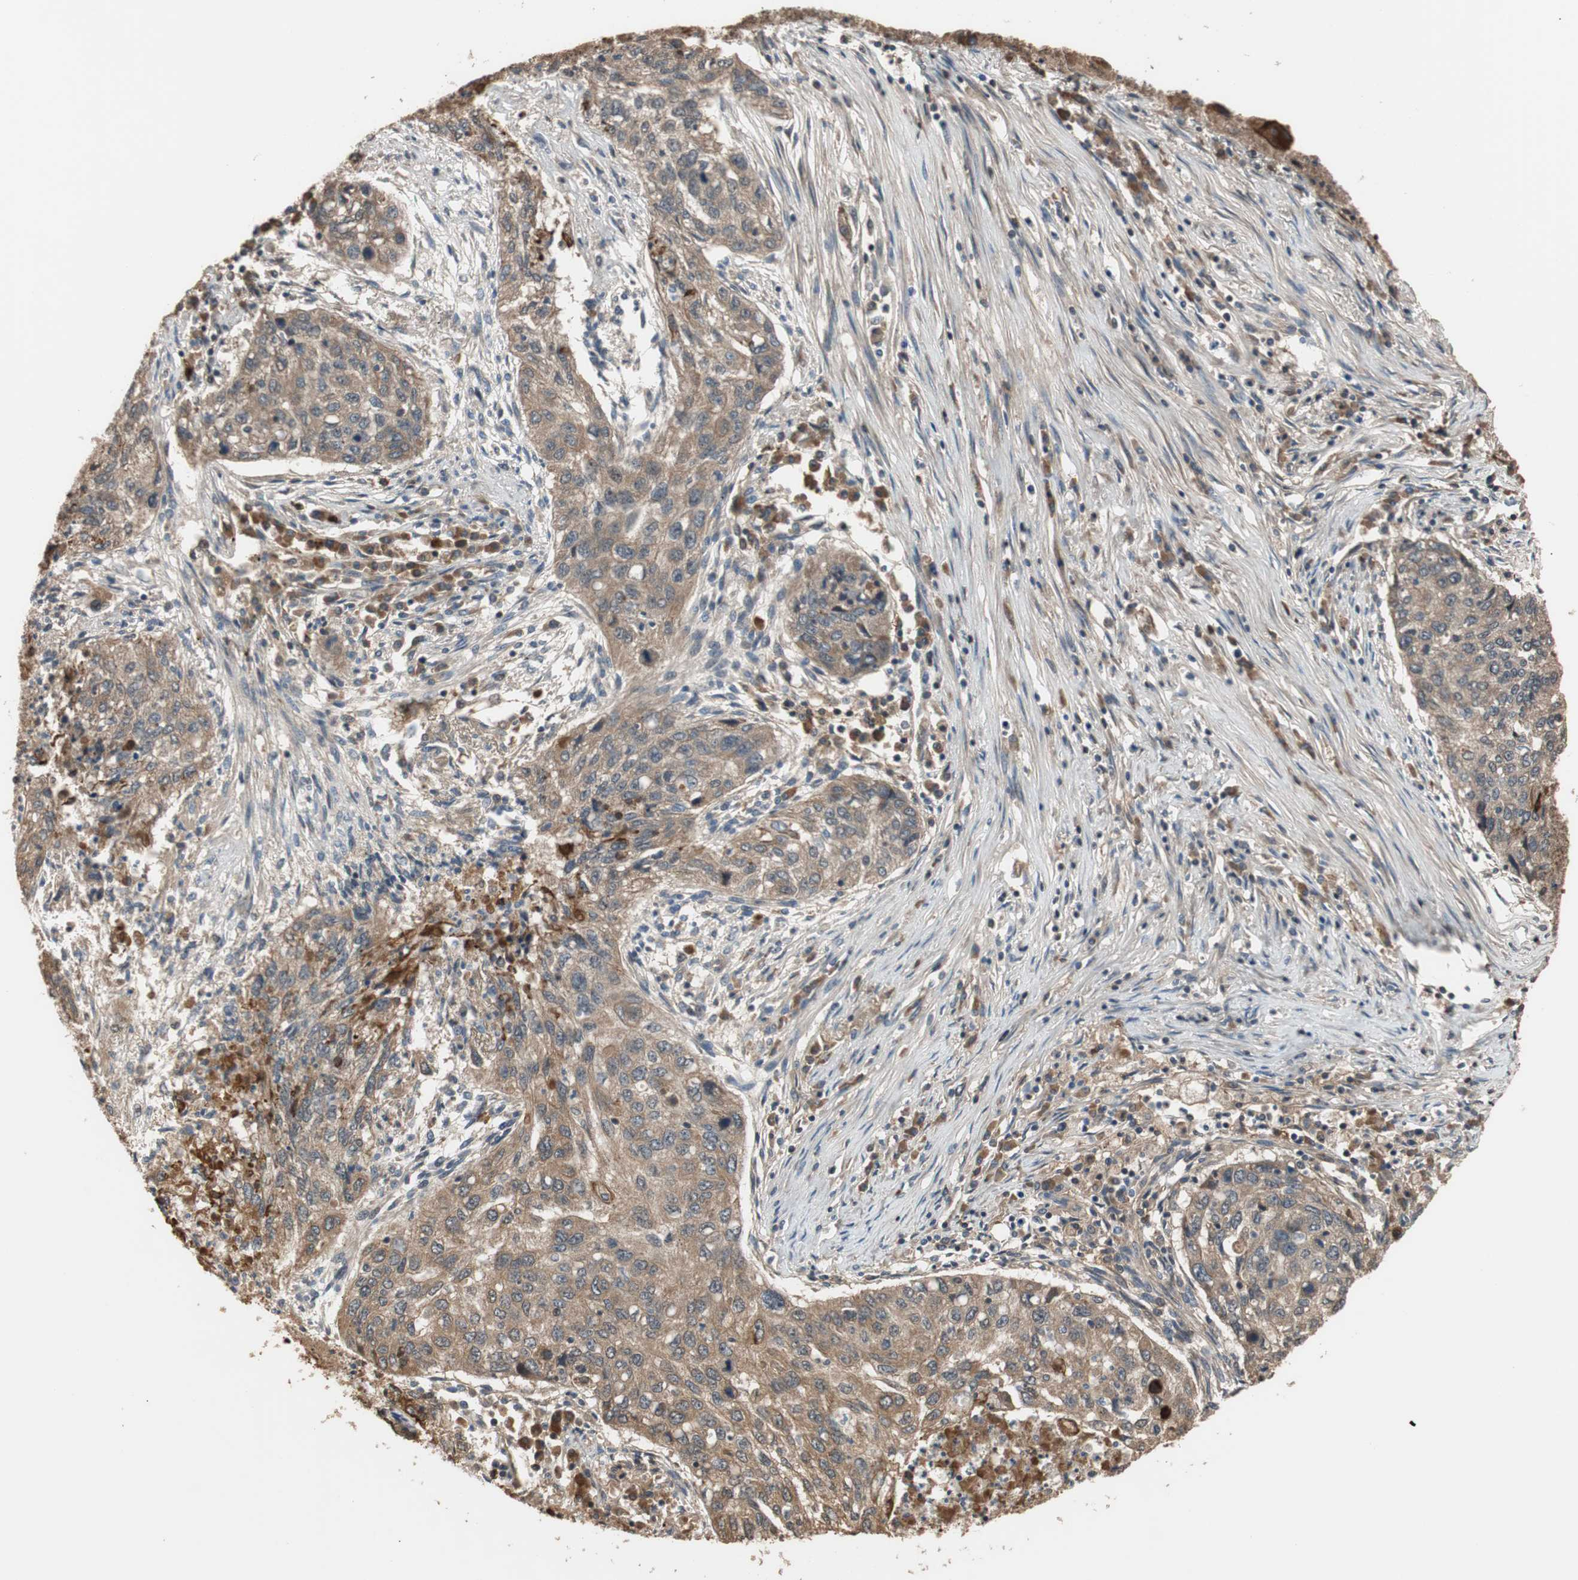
{"staining": {"intensity": "moderate", "quantity": ">75%", "location": "cytoplasmic/membranous"}, "tissue": "lung cancer", "cell_type": "Tumor cells", "image_type": "cancer", "snomed": [{"axis": "morphology", "description": "Squamous cell carcinoma, NOS"}, {"axis": "topography", "description": "Lung"}], "caption": "Protein staining of squamous cell carcinoma (lung) tissue demonstrates moderate cytoplasmic/membranous staining in about >75% of tumor cells.", "gene": "TMEM230", "patient": {"sex": "female", "age": 63}}